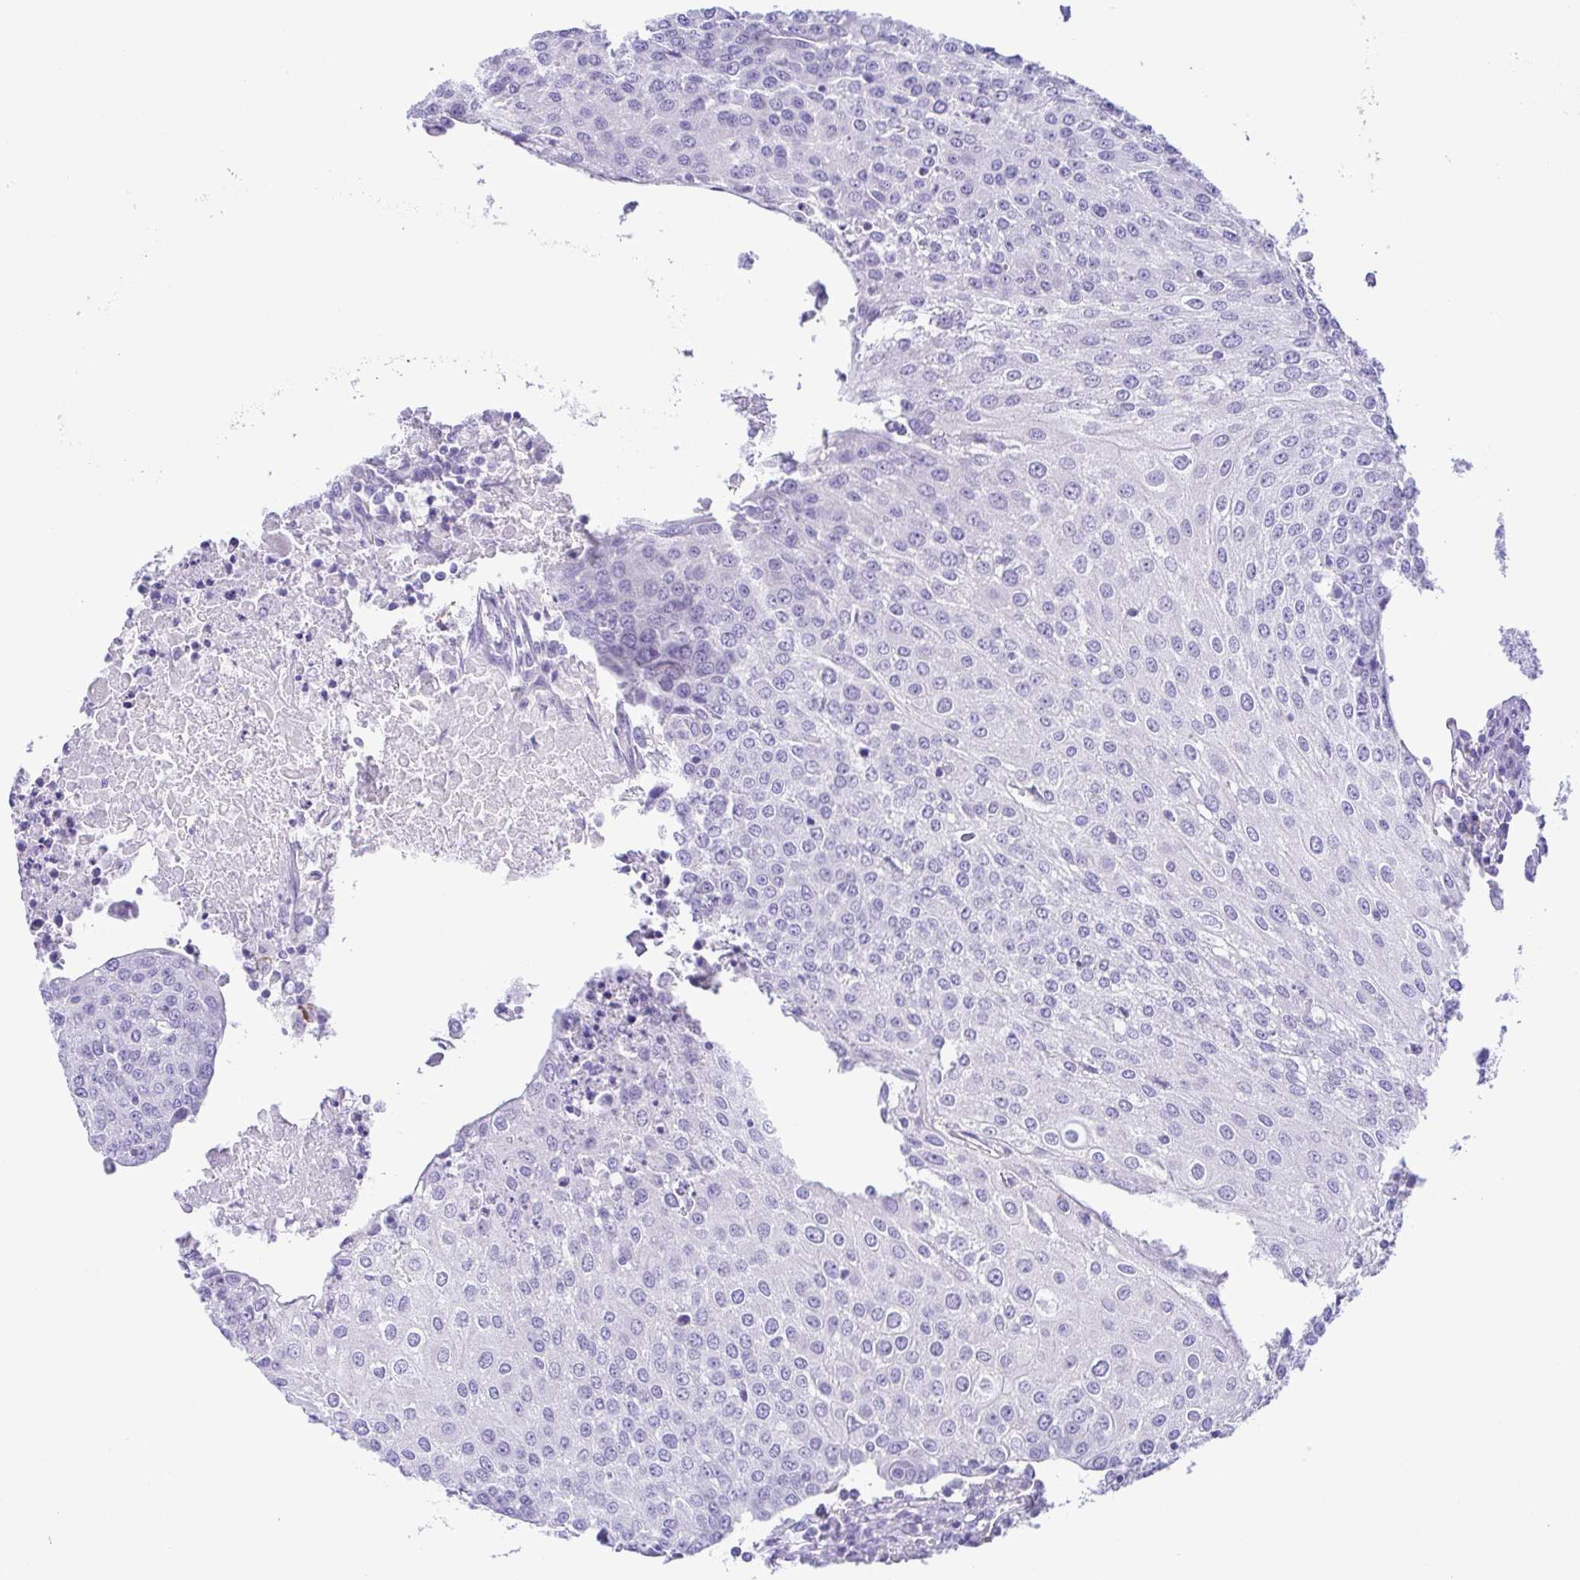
{"staining": {"intensity": "negative", "quantity": "none", "location": "none"}, "tissue": "urothelial cancer", "cell_type": "Tumor cells", "image_type": "cancer", "snomed": [{"axis": "morphology", "description": "Urothelial carcinoma, High grade"}, {"axis": "topography", "description": "Urinary bladder"}], "caption": "There is no significant positivity in tumor cells of urothelial carcinoma (high-grade).", "gene": "GPR182", "patient": {"sex": "female", "age": 85}}